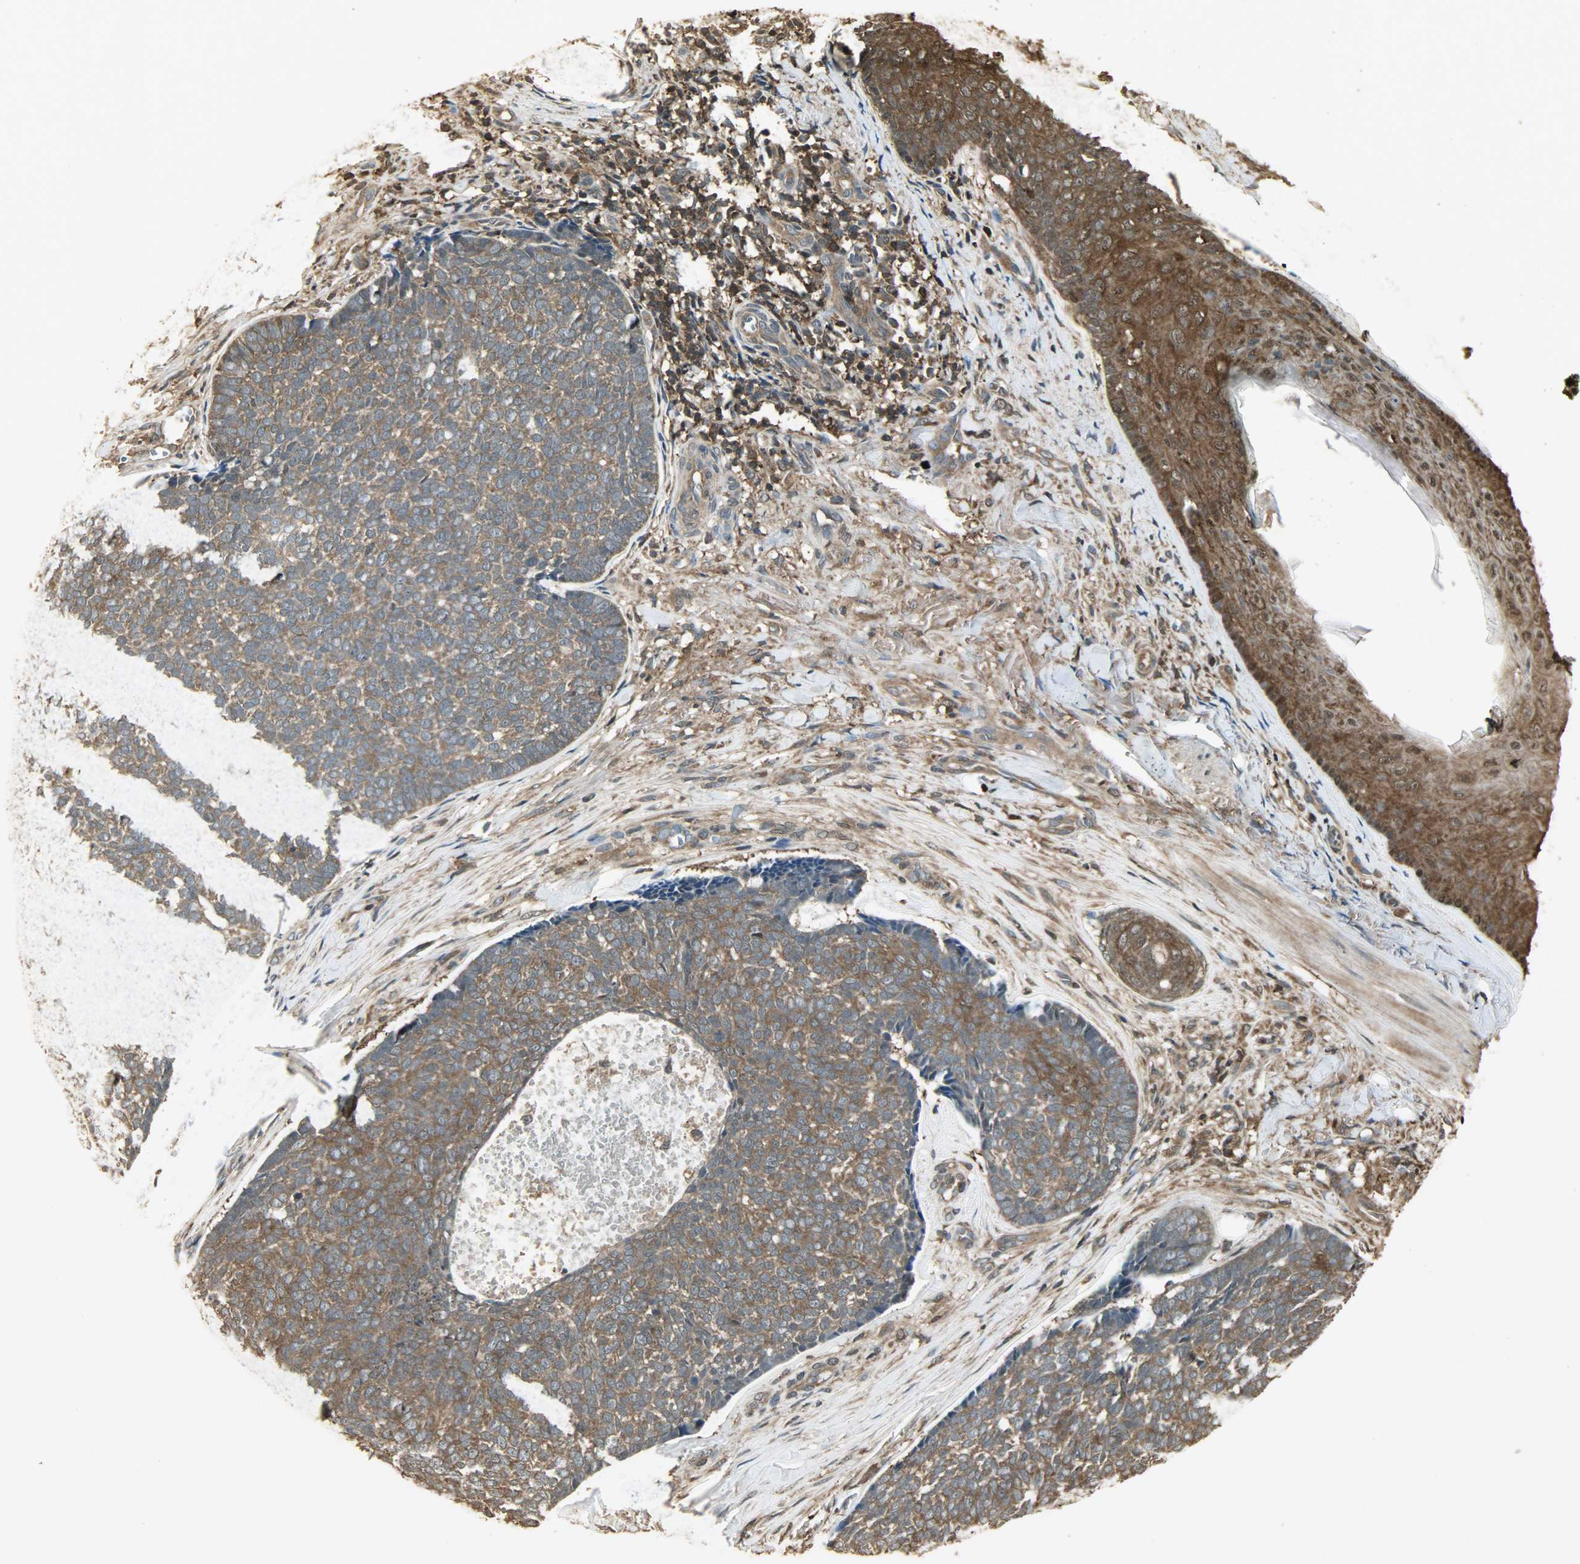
{"staining": {"intensity": "strong", "quantity": ">75%", "location": "cytoplasmic/membranous"}, "tissue": "skin cancer", "cell_type": "Tumor cells", "image_type": "cancer", "snomed": [{"axis": "morphology", "description": "Basal cell carcinoma"}, {"axis": "topography", "description": "Skin"}], "caption": "Protein expression analysis of human basal cell carcinoma (skin) reveals strong cytoplasmic/membranous expression in approximately >75% of tumor cells.", "gene": "YWHAZ", "patient": {"sex": "male", "age": 84}}